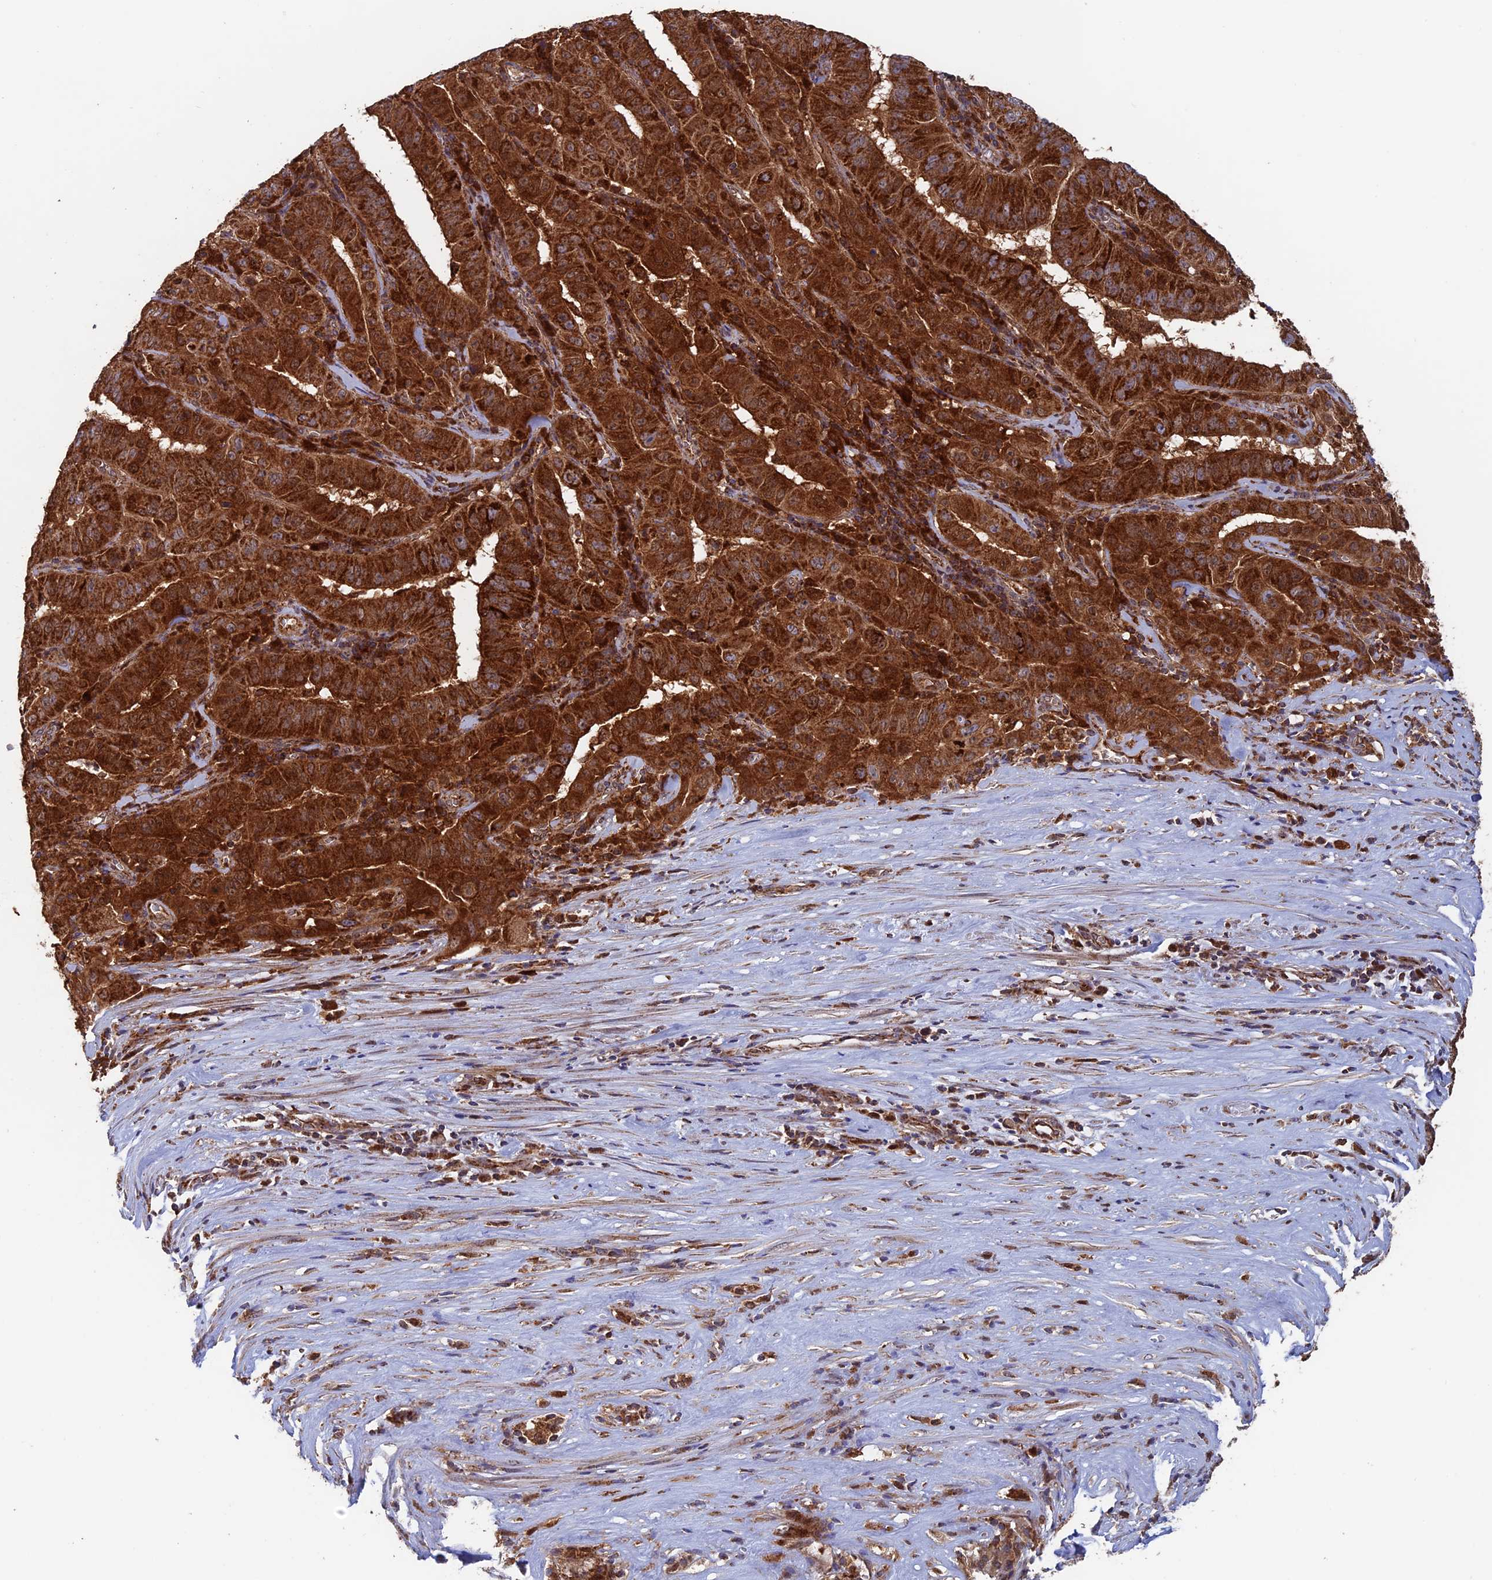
{"staining": {"intensity": "strong", "quantity": ">75%", "location": "cytoplasmic/membranous"}, "tissue": "pancreatic cancer", "cell_type": "Tumor cells", "image_type": "cancer", "snomed": [{"axis": "morphology", "description": "Adenocarcinoma, NOS"}, {"axis": "topography", "description": "Pancreas"}], "caption": "This histopathology image shows immunohistochemistry (IHC) staining of human pancreatic cancer (adenocarcinoma), with high strong cytoplasmic/membranous positivity in approximately >75% of tumor cells.", "gene": "DTYMK", "patient": {"sex": "male", "age": 63}}